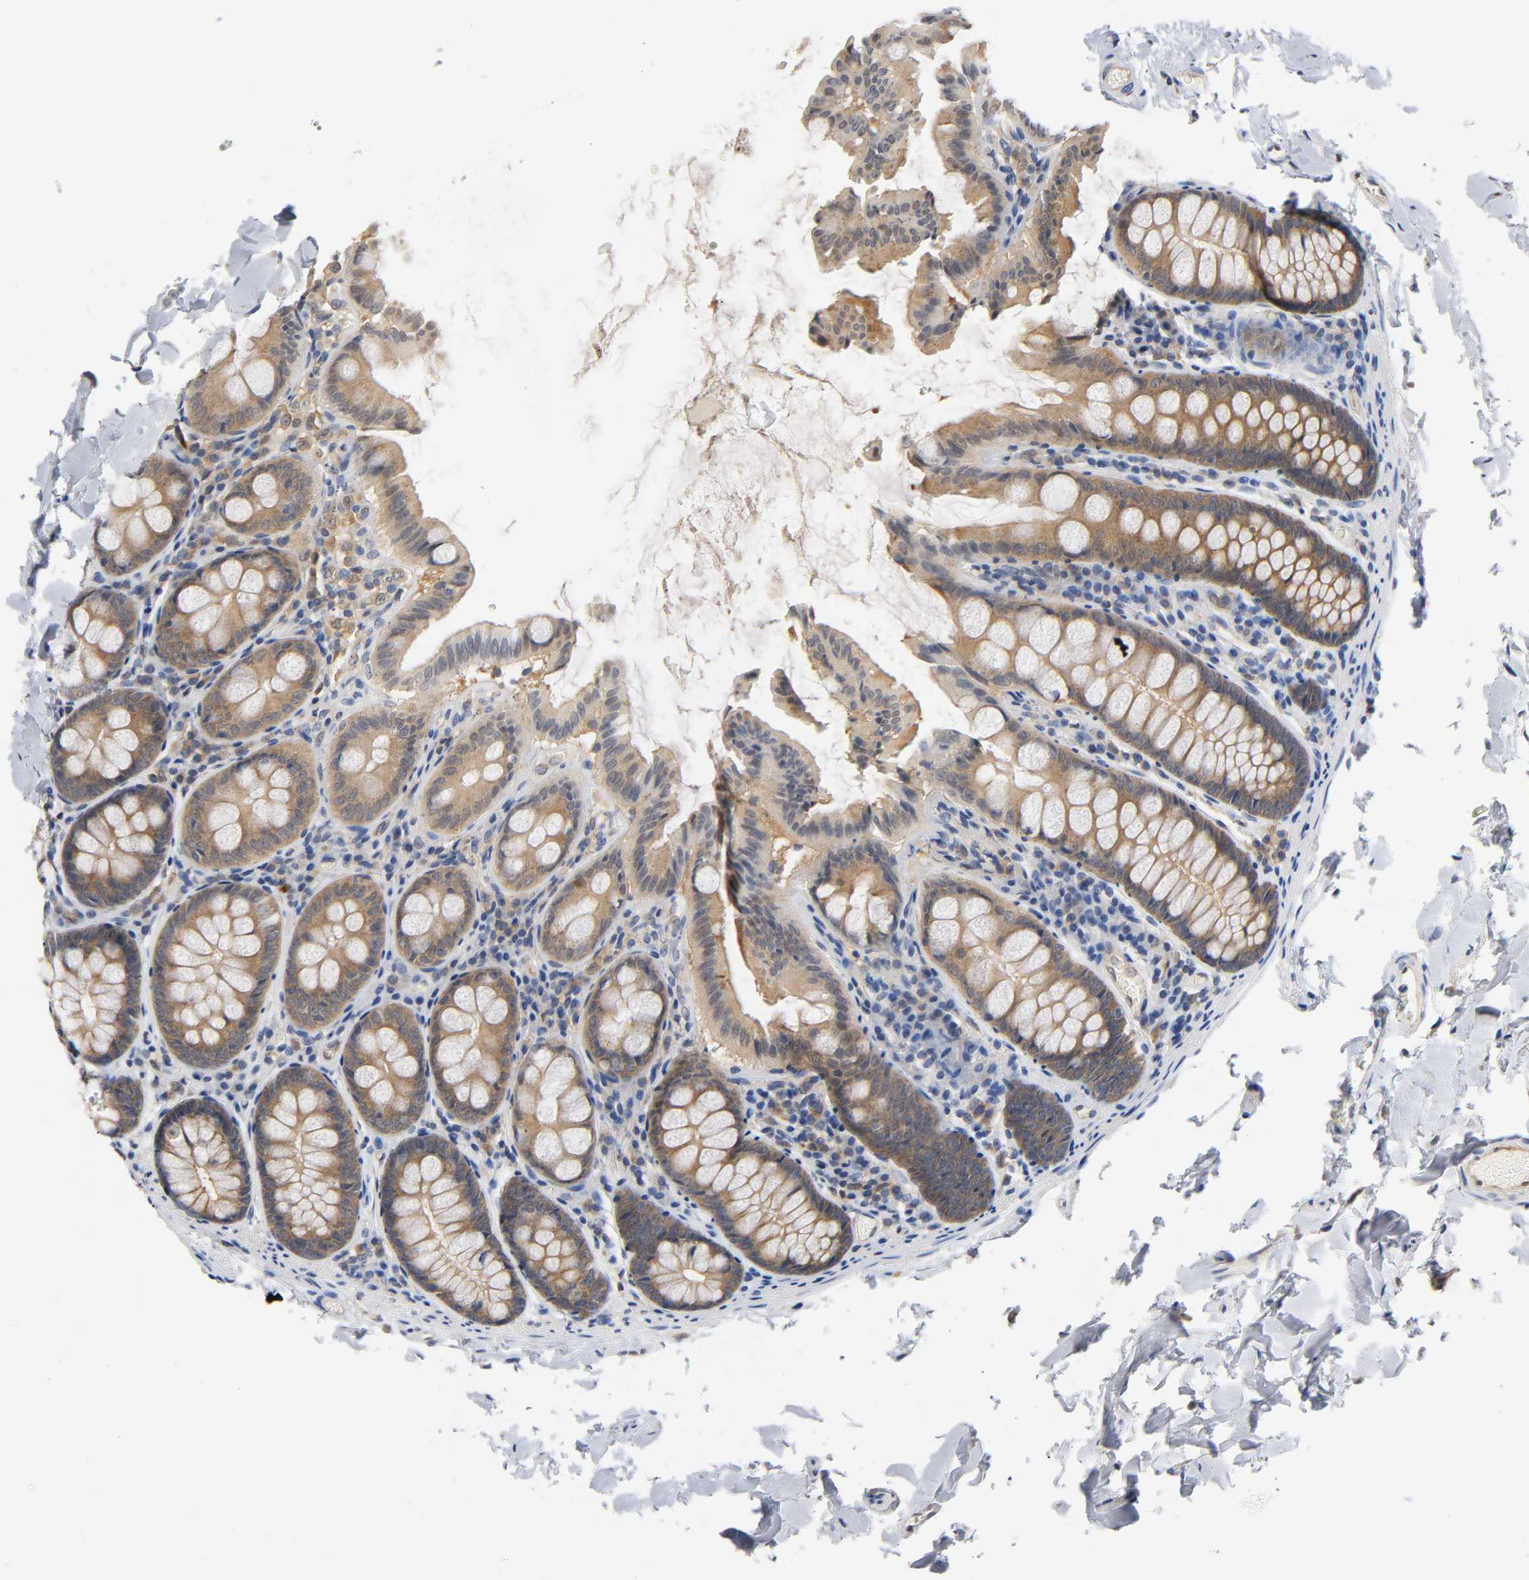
{"staining": {"intensity": "weak", "quantity": ">75%", "location": "cytoplasmic/membranous"}, "tissue": "colon", "cell_type": "Endothelial cells", "image_type": "normal", "snomed": [{"axis": "morphology", "description": "Normal tissue, NOS"}, {"axis": "topography", "description": "Colon"}], "caption": "Endothelial cells demonstrate weak cytoplasmic/membranous expression in approximately >75% of cells in benign colon. The staining was performed using DAB to visualize the protein expression in brown, while the nuclei were stained in blue with hematoxylin (Magnification: 20x).", "gene": "FYN", "patient": {"sex": "female", "age": 61}}